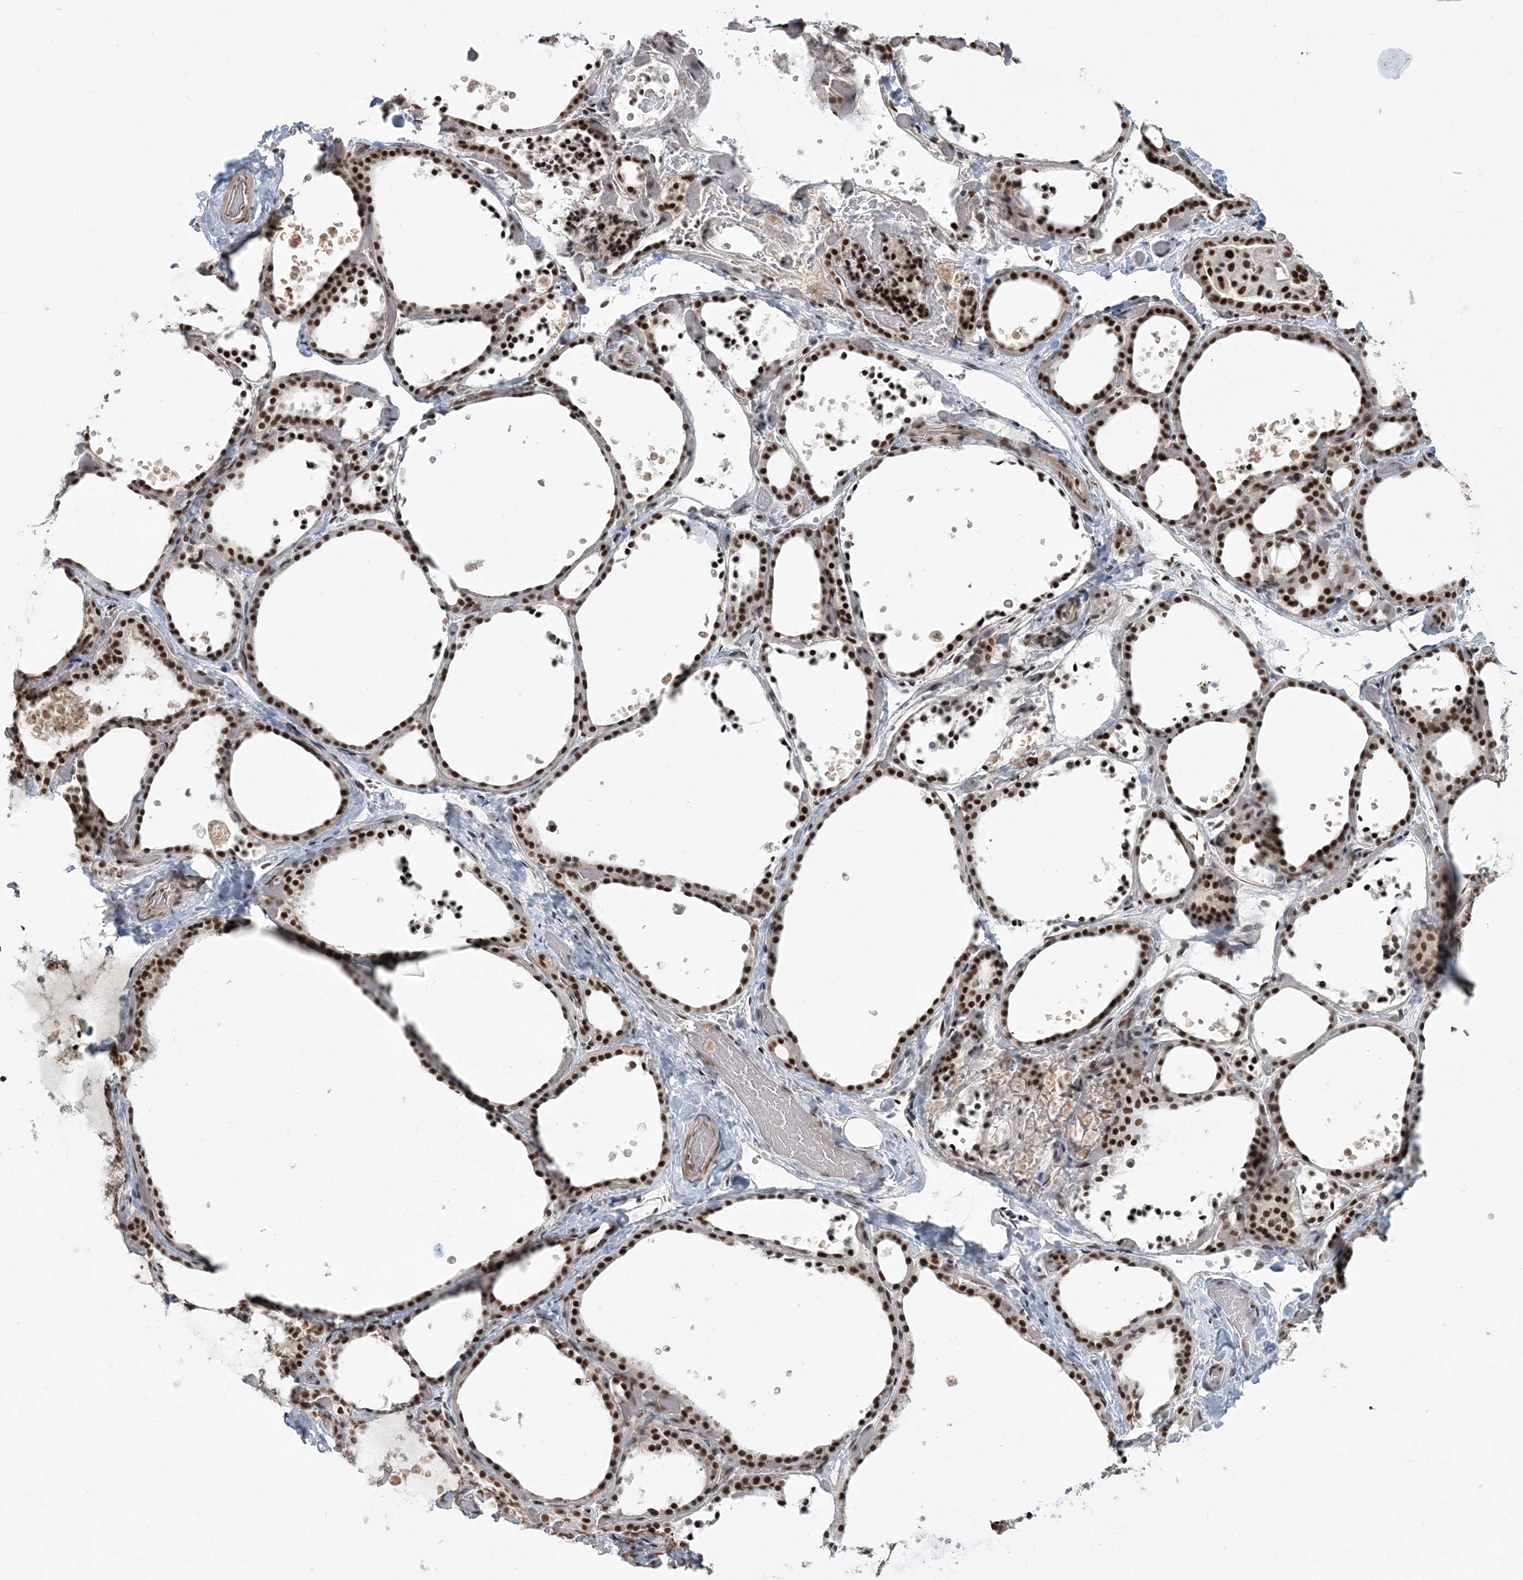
{"staining": {"intensity": "strong", "quantity": ">75%", "location": "nuclear"}, "tissue": "thyroid gland", "cell_type": "Glandular cells", "image_type": "normal", "snomed": [{"axis": "morphology", "description": "Normal tissue, NOS"}, {"axis": "topography", "description": "Thyroid gland"}], "caption": "Protein staining of normal thyroid gland displays strong nuclear staining in about >75% of glandular cells. (DAB IHC with brightfield microscopy, high magnification).", "gene": "PLRG1", "patient": {"sex": "female", "age": 44}}